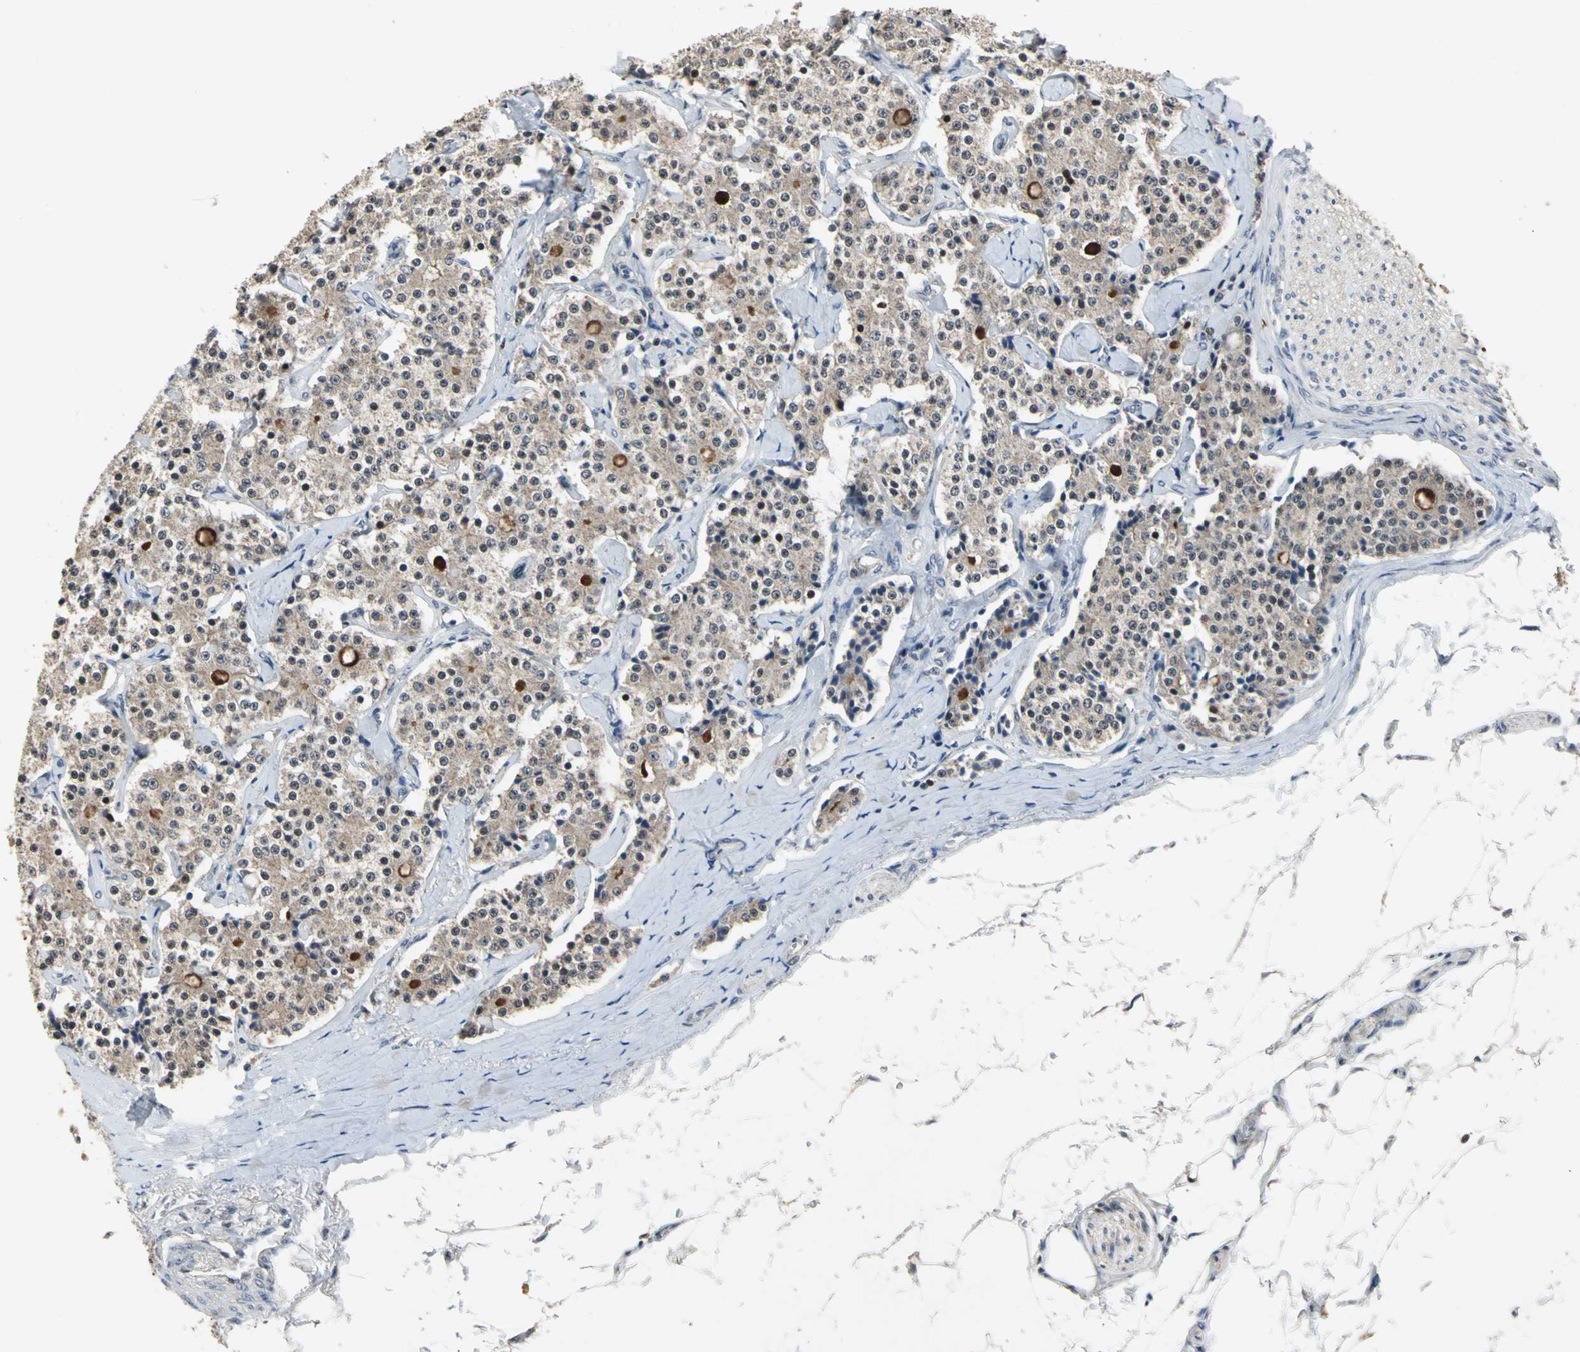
{"staining": {"intensity": "weak", "quantity": "25%-75%", "location": "cytoplasmic/membranous,nuclear"}, "tissue": "carcinoid", "cell_type": "Tumor cells", "image_type": "cancer", "snomed": [{"axis": "morphology", "description": "Carcinoid, malignant, NOS"}, {"axis": "topography", "description": "Colon"}], "caption": "Immunohistochemical staining of carcinoid reveals low levels of weak cytoplasmic/membranous and nuclear protein expression in about 25%-75% of tumor cells.", "gene": "JADE3", "patient": {"sex": "female", "age": 61}}